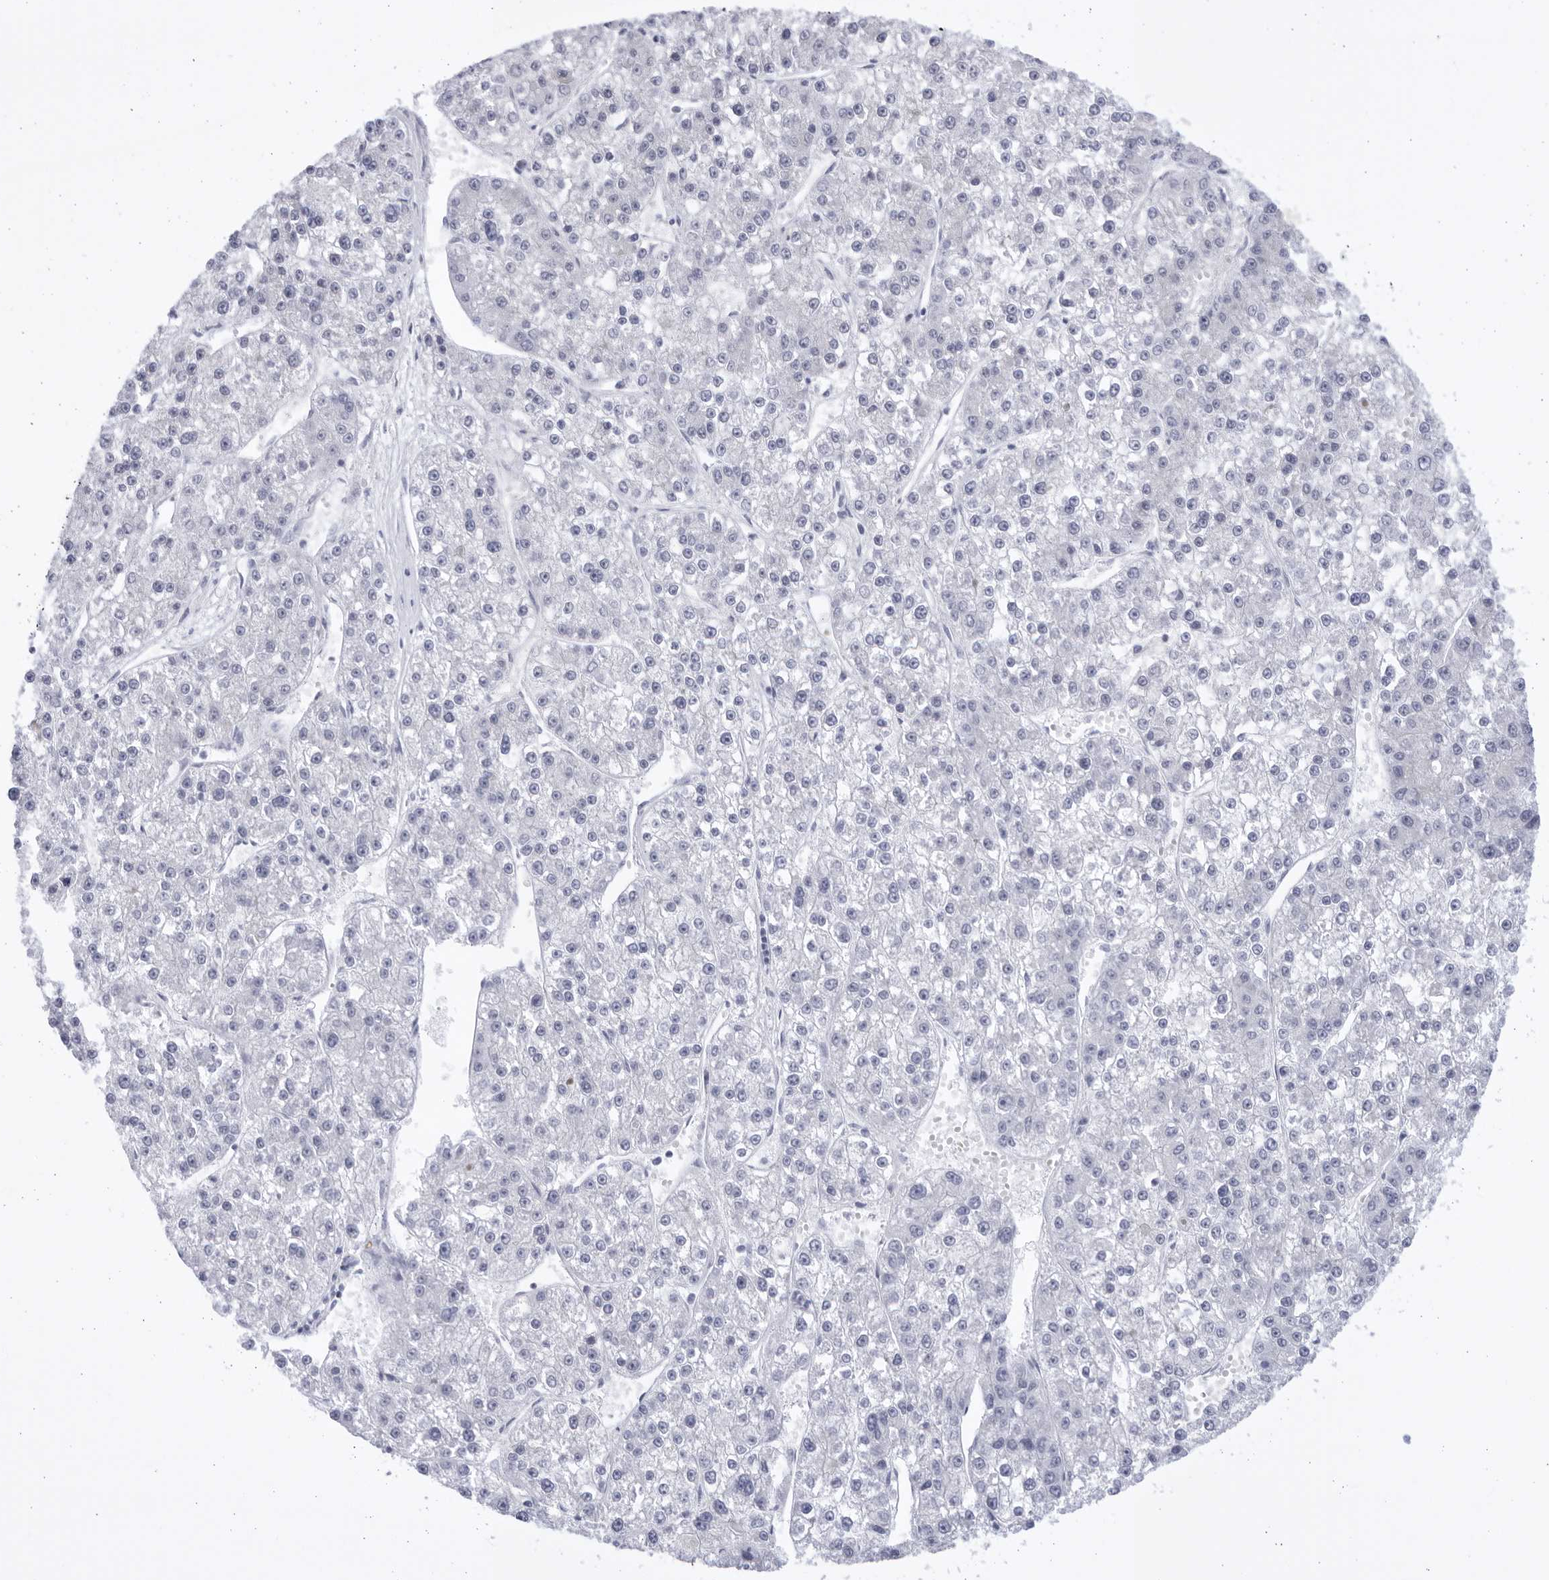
{"staining": {"intensity": "negative", "quantity": "none", "location": "none"}, "tissue": "liver cancer", "cell_type": "Tumor cells", "image_type": "cancer", "snomed": [{"axis": "morphology", "description": "Carcinoma, Hepatocellular, NOS"}, {"axis": "topography", "description": "Liver"}], "caption": "High magnification brightfield microscopy of liver cancer (hepatocellular carcinoma) stained with DAB (3,3'-diaminobenzidine) (brown) and counterstained with hematoxylin (blue): tumor cells show no significant positivity.", "gene": "CCDC181", "patient": {"sex": "female", "age": 73}}